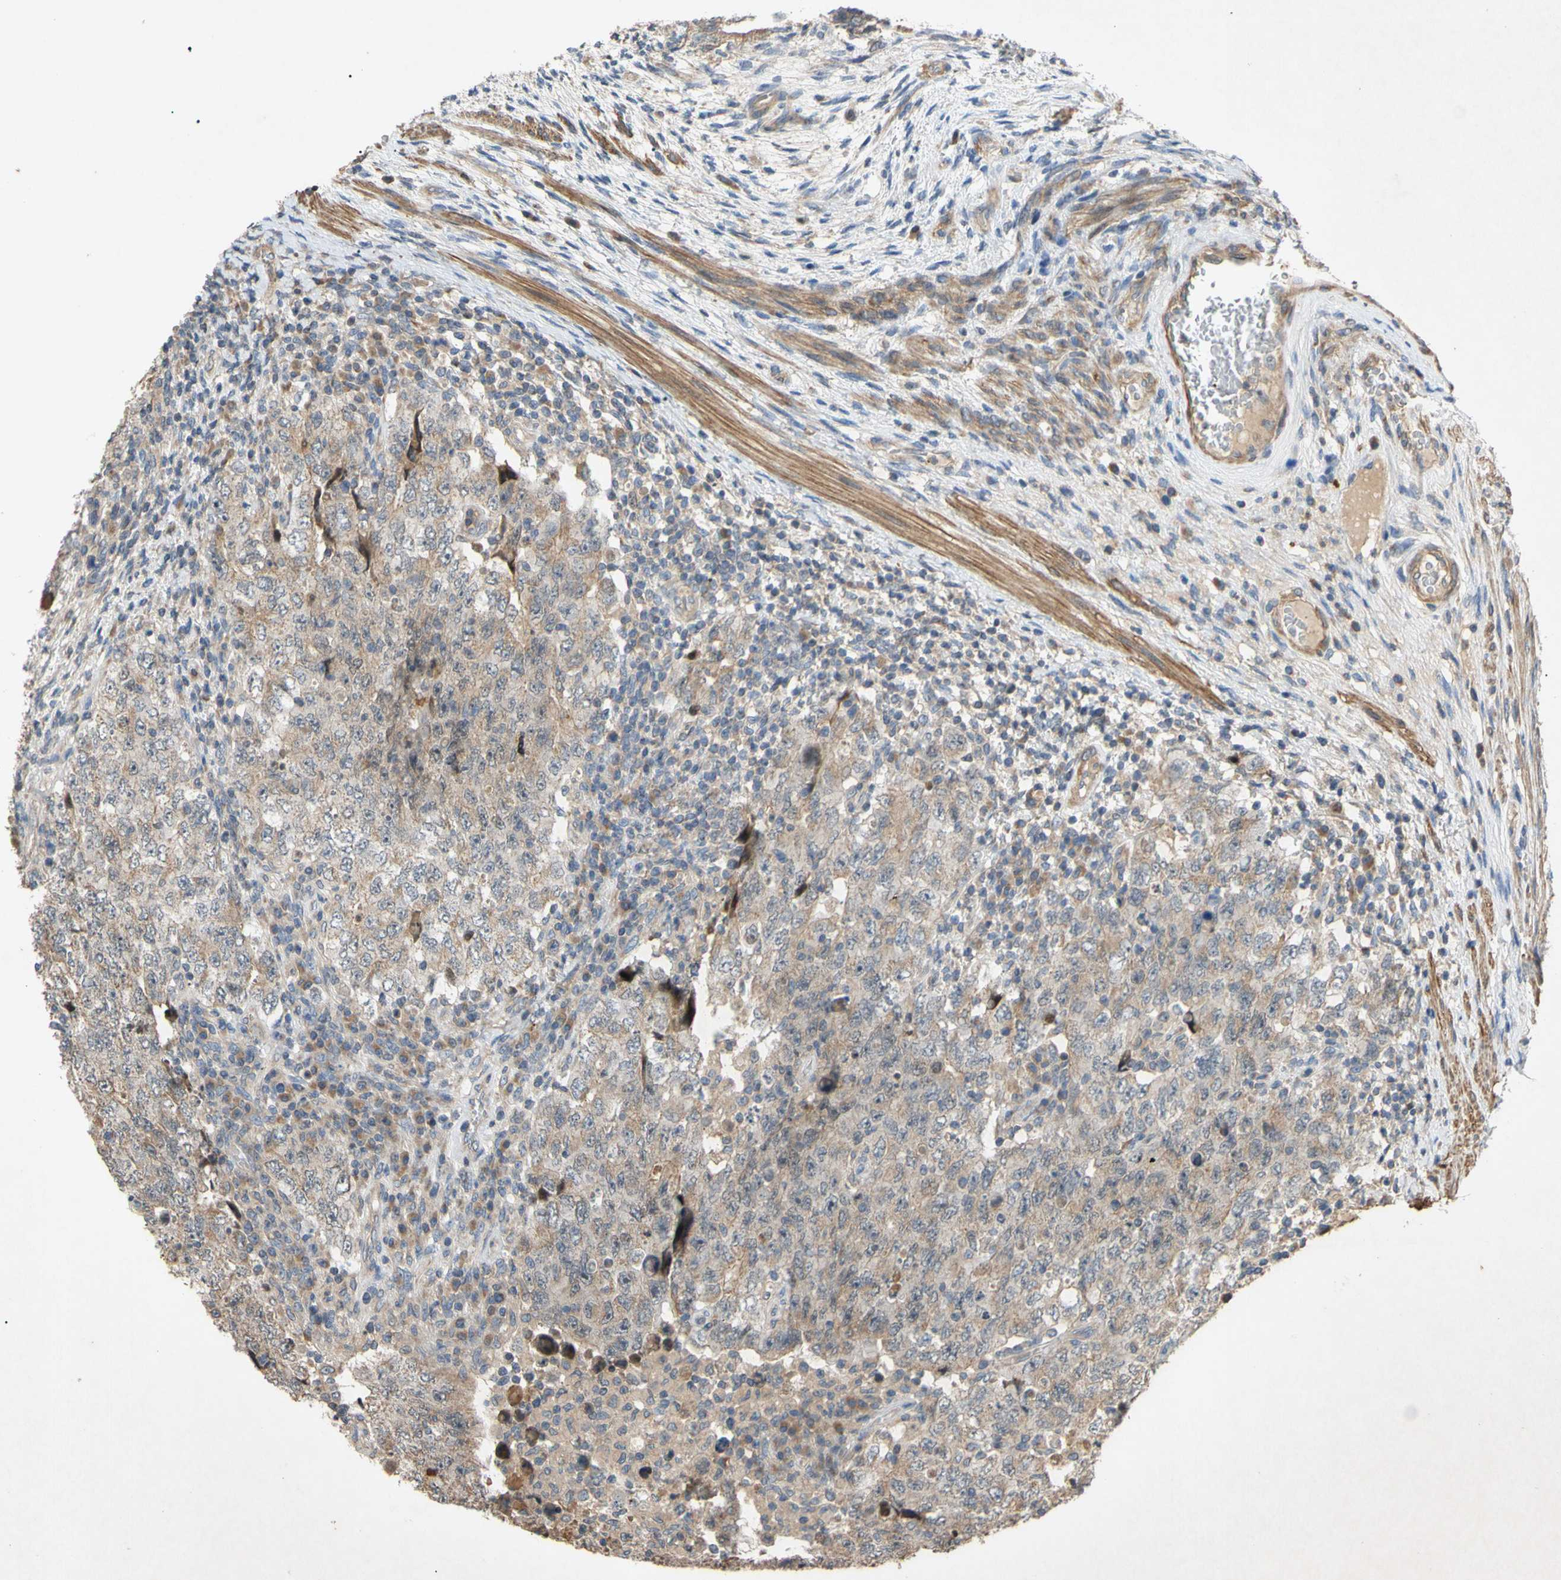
{"staining": {"intensity": "weak", "quantity": ">75%", "location": "cytoplasmic/membranous"}, "tissue": "testis cancer", "cell_type": "Tumor cells", "image_type": "cancer", "snomed": [{"axis": "morphology", "description": "Carcinoma, Embryonal, NOS"}, {"axis": "topography", "description": "Testis"}], "caption": "Protein staining of testis cancer tissue exhibits weak cytoplasmic/membranous staining in about >75% of tumor cells.", "gene": "PARD6A", "patient": {"sex": "male", "age": 26}}